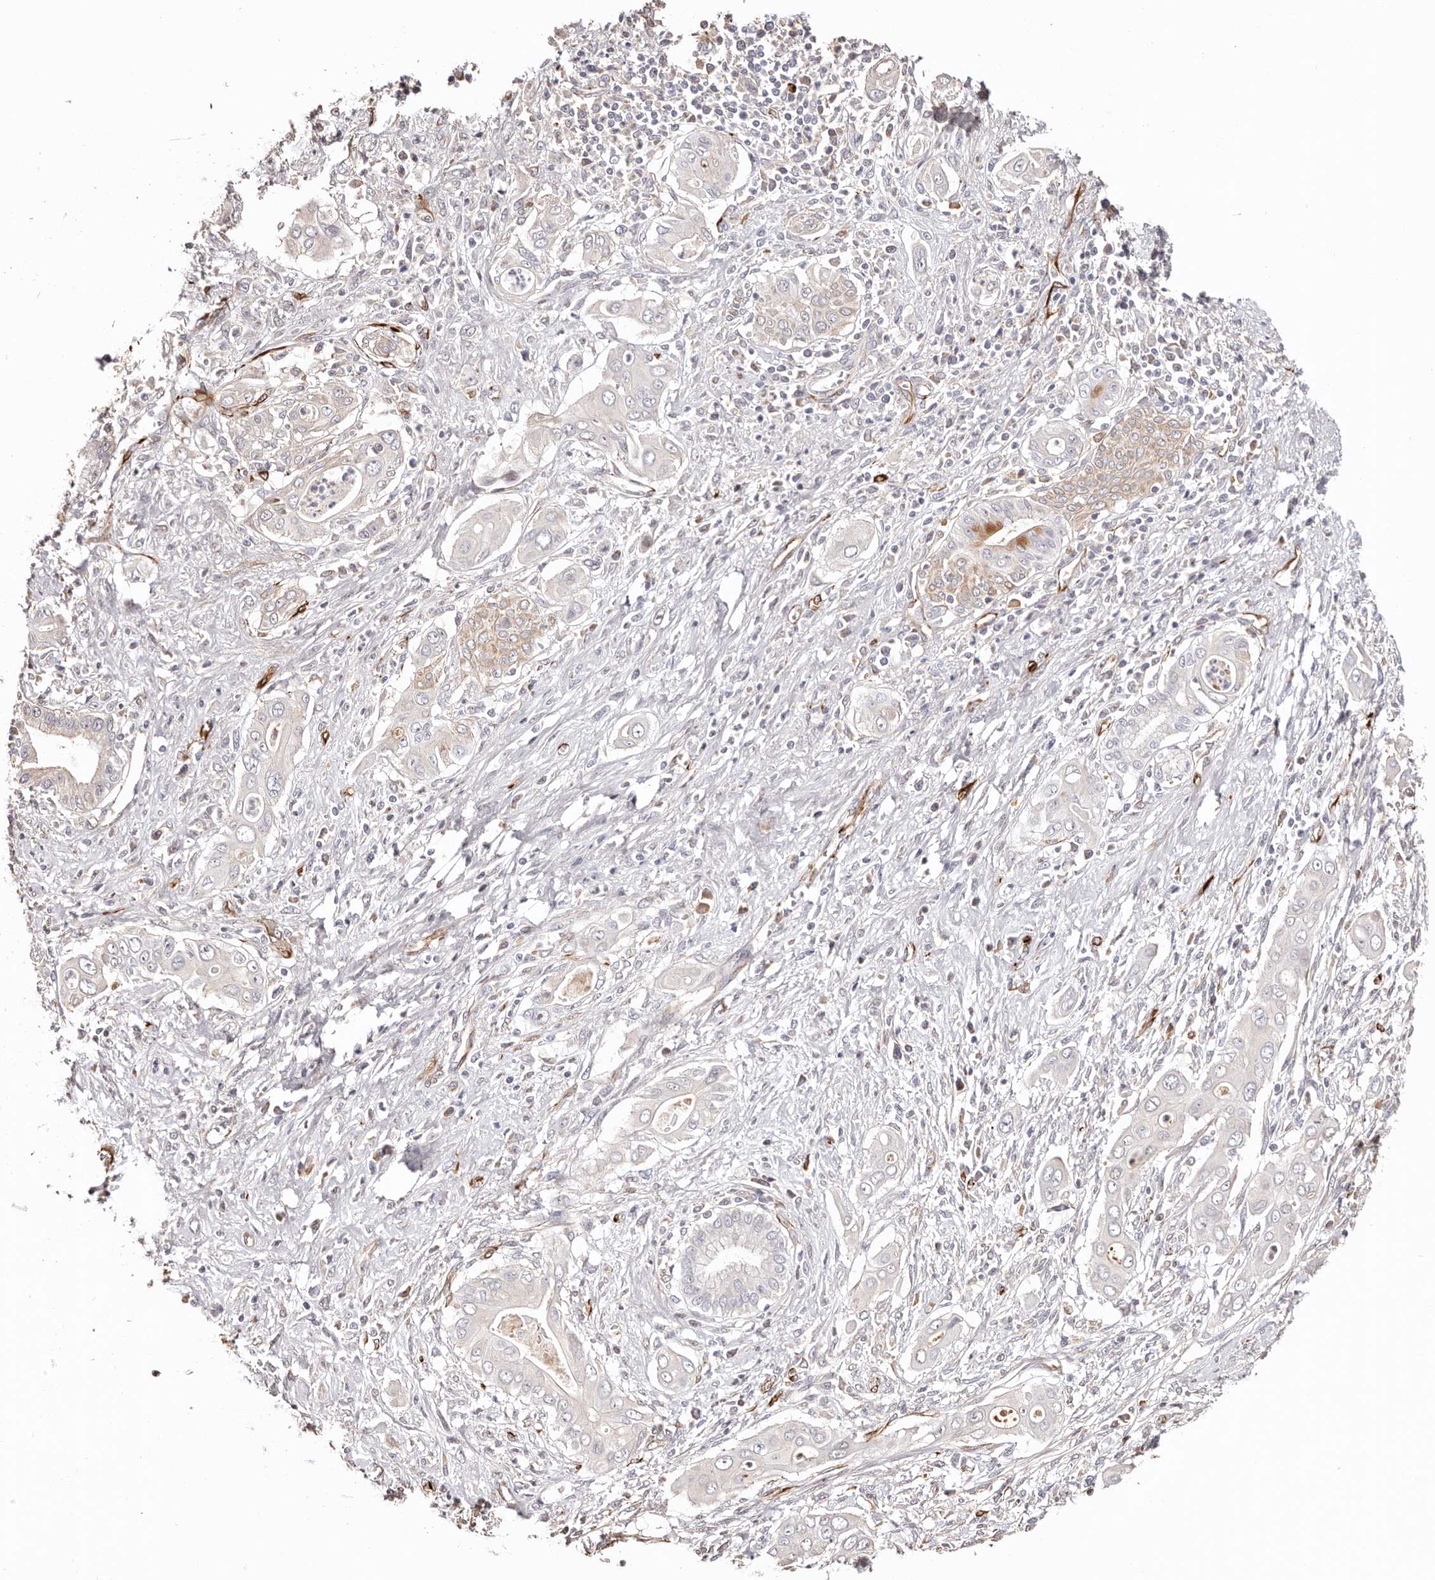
{"staining": {"intensity": "negative", "quantity": "none", "location": "none"}, "tissue": "pancreatic cancer", "cell_type": "Tumor cells", "image_type": "cancer", "snomed": [{"axis": "morphology", "description": "Adenocarcinoma, NOS"}, {"axis": "topography", "description": "Pancreas"}], "caption": "Pancreatic cancer stained for a protein using immunohistochemistry reveals no expression tumor cells.", "gene": "ZNF557", "patient": {"sex": "male", "age": 58}}